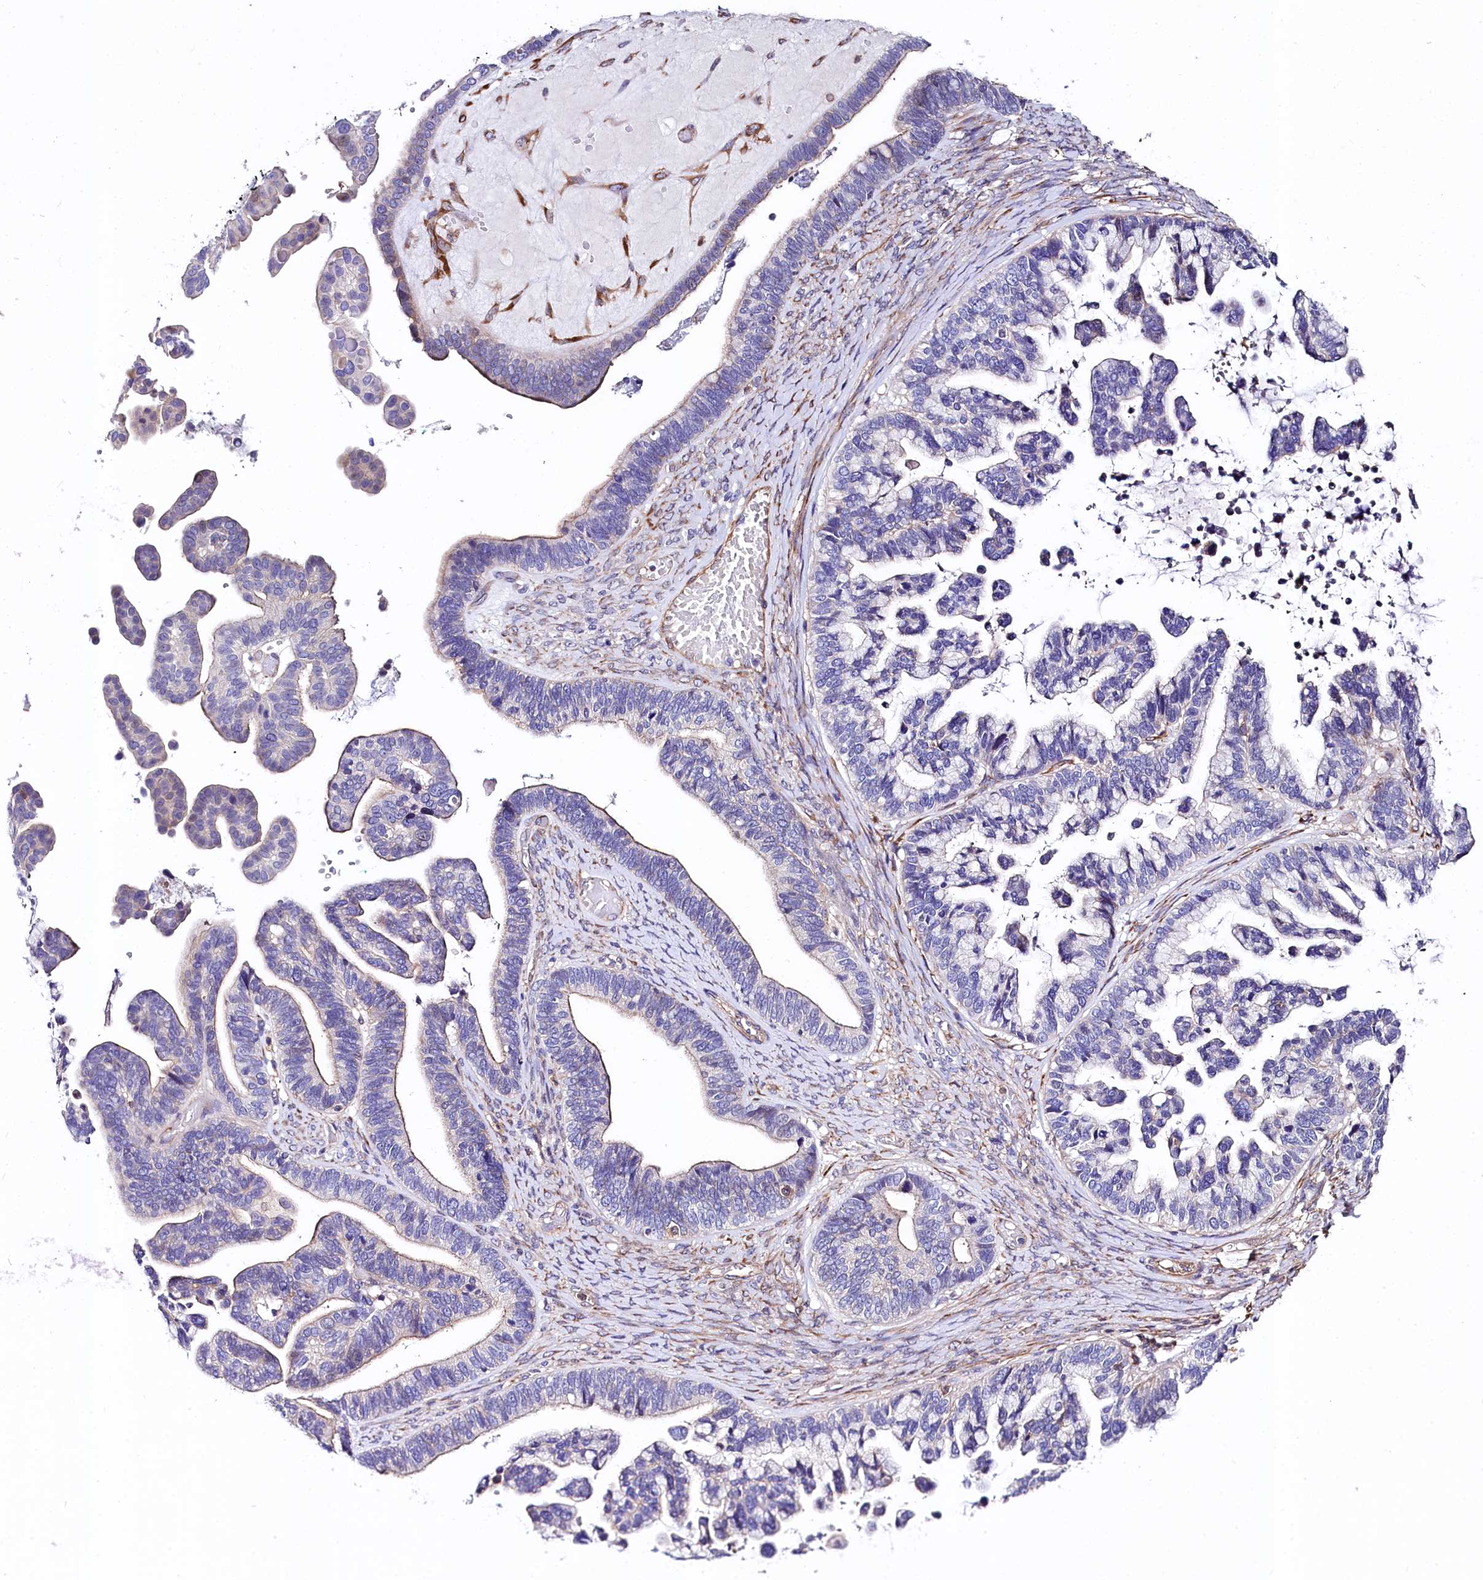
{"staining": {"intensity": "weak", "quantity": "25%-75%", "location": "cytoplasmic/membranous"}, "tissue": "ovarian cancer", "cell_type": "Tumor cells", "image_type": "cancer", "snomed": [{"axis": "morphology", "description": "Cystadenocarcinoma, serous, NOS"}, {"axis": "topography", "description": "Ovary"}], "caption": "A high-resolution photomicrograph shows immunohistochemistry (IHC) staining of serous cystadenocarcinoma (ovarian), which shows weak cytoplasmic/membranous expression in about 25%-75% of tumor cells.", "gene": "FCHSD2", "patient": {"sex": "female", "age": 56}}